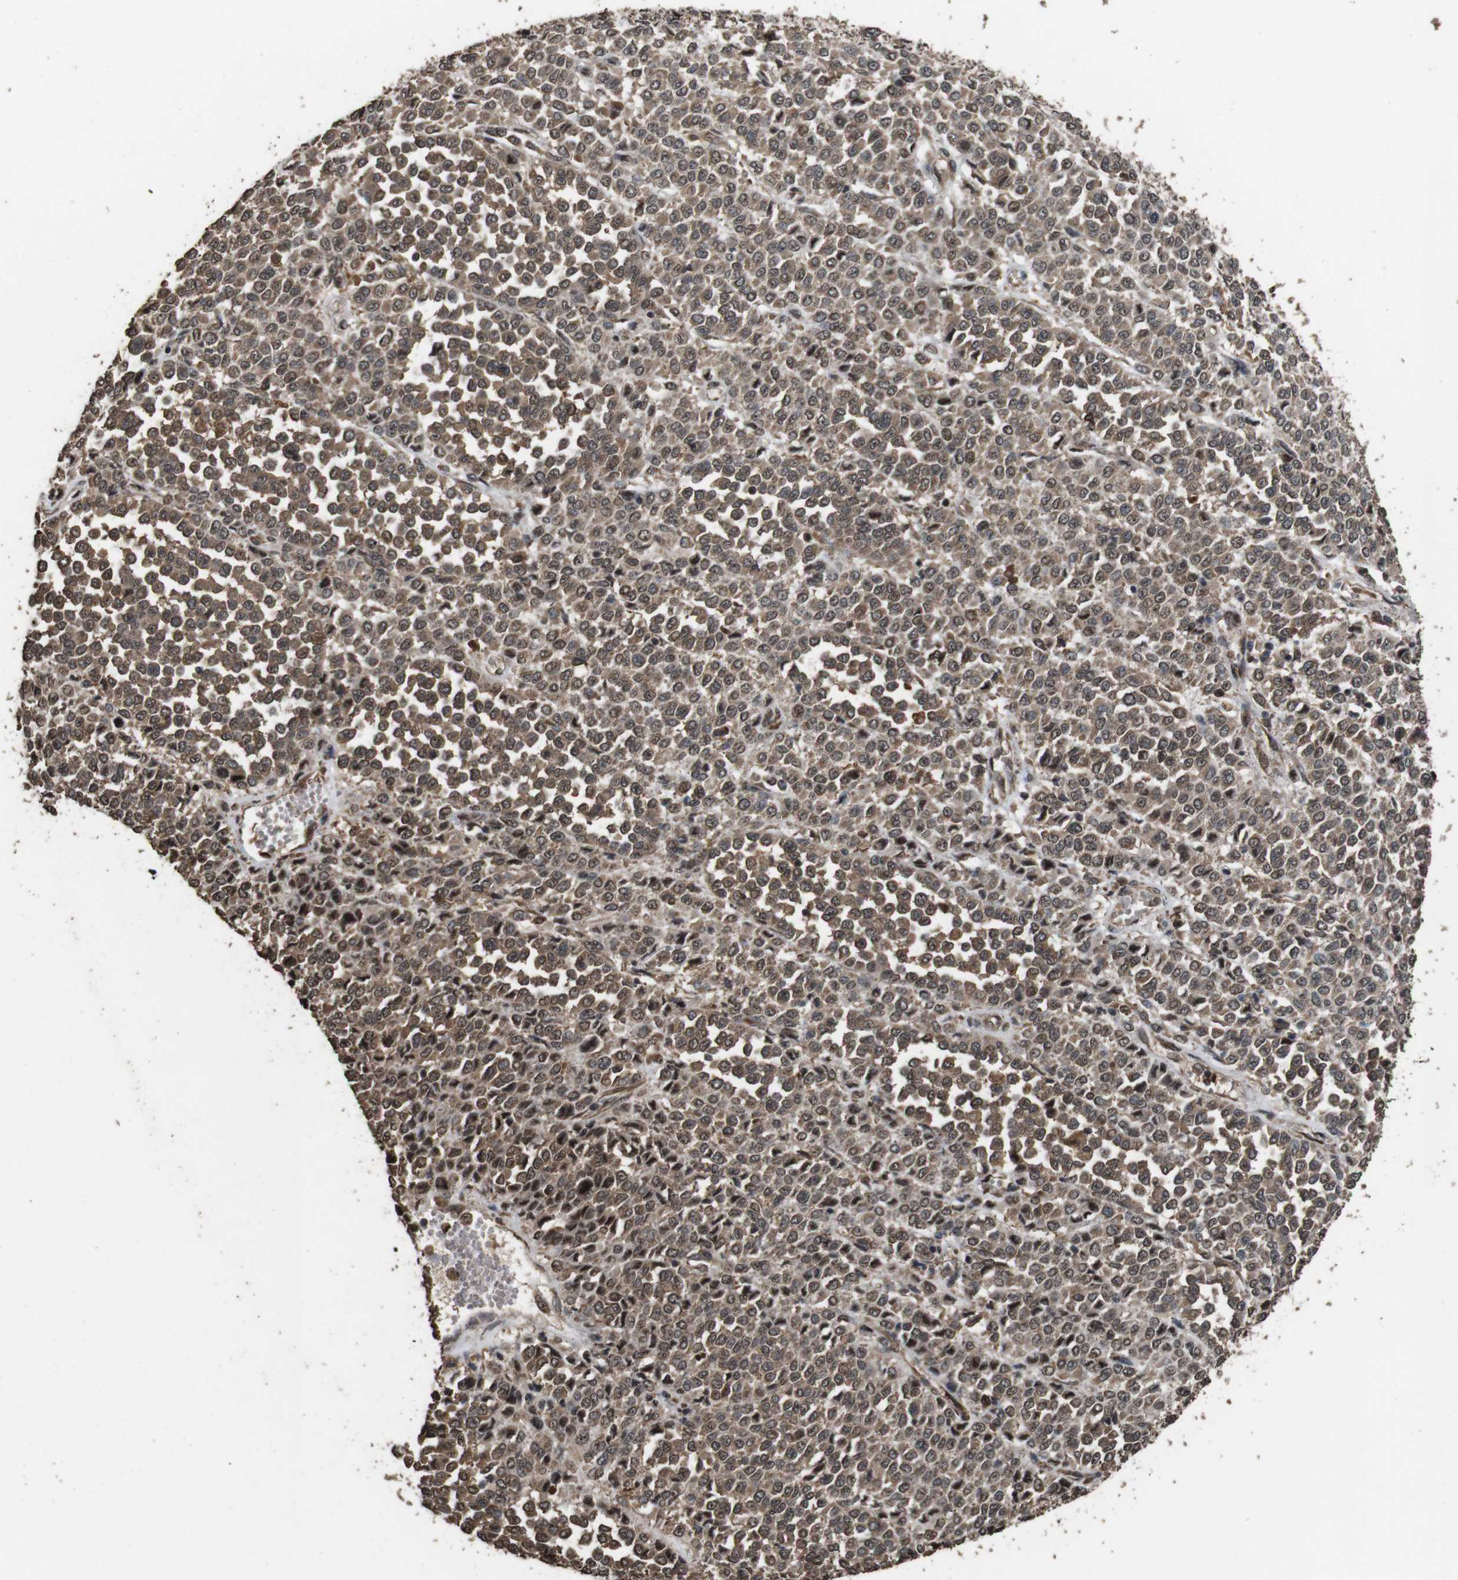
{"staining": {"intensity": "moderate", "quantity": ">75%", "location": "cytoplasmic/membranous,nuclear"}, "tissue": "melanoma", "cell_type": "Tumor cells", "image_type": "cancer", "snomed": [{"axis": "morphology", "description": "Malignant melanoma, Metastatic site"}, {"axis": "topography", "description": "Pancreas"}], "caption": "There is medium levels of moderate cytoplasmic/membranous and nuclear positivity in tumor cells of malignant melanoma (metastatic site), as demonstrated by immunohistochemical staining (brown color).", "gene": "RRAS2", "patient": {"sex": "female", "age": 30}}